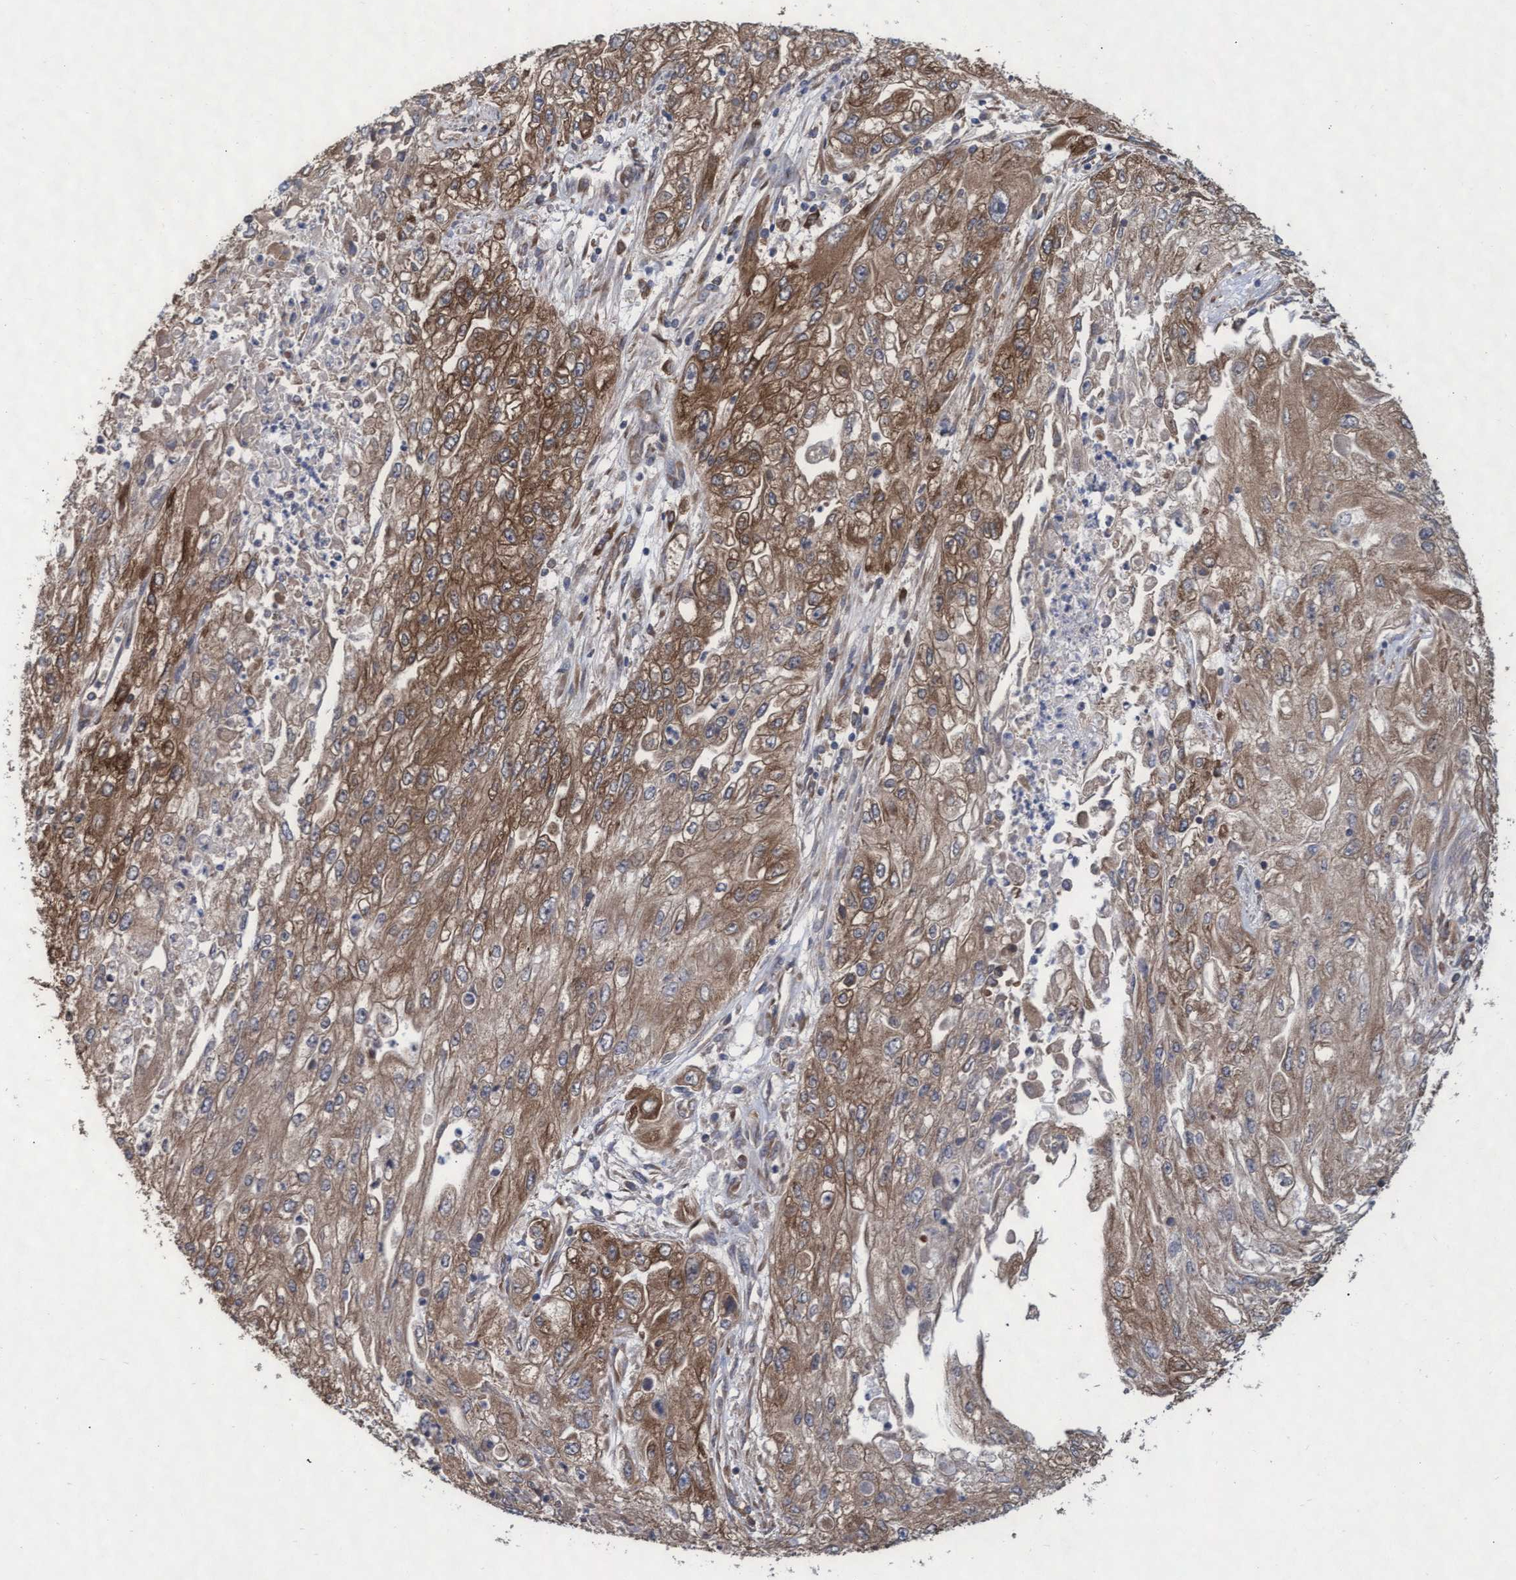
{"staining": {"intensity": "moderate", "quantity": ">75%", "location": "cytoplasmic/membranous"}, "tissue": "endometrial cancer", "cell_type": "Tumor cells", "image_type": "cancer", "snomed": [{"axis": "morphology", "description": "Adenocarcinoma, NOS"}, {"axis": "topography", "description": "Endometrium"}], "caption": "An image of endometrial cancer (adenocarcinoma) stained for a protein demonstrates moderate cytoplasmic/membranous brown staining in tumor cells.", "gene": "ABCF2", "patient": {"sex": "female", "age": 49}}